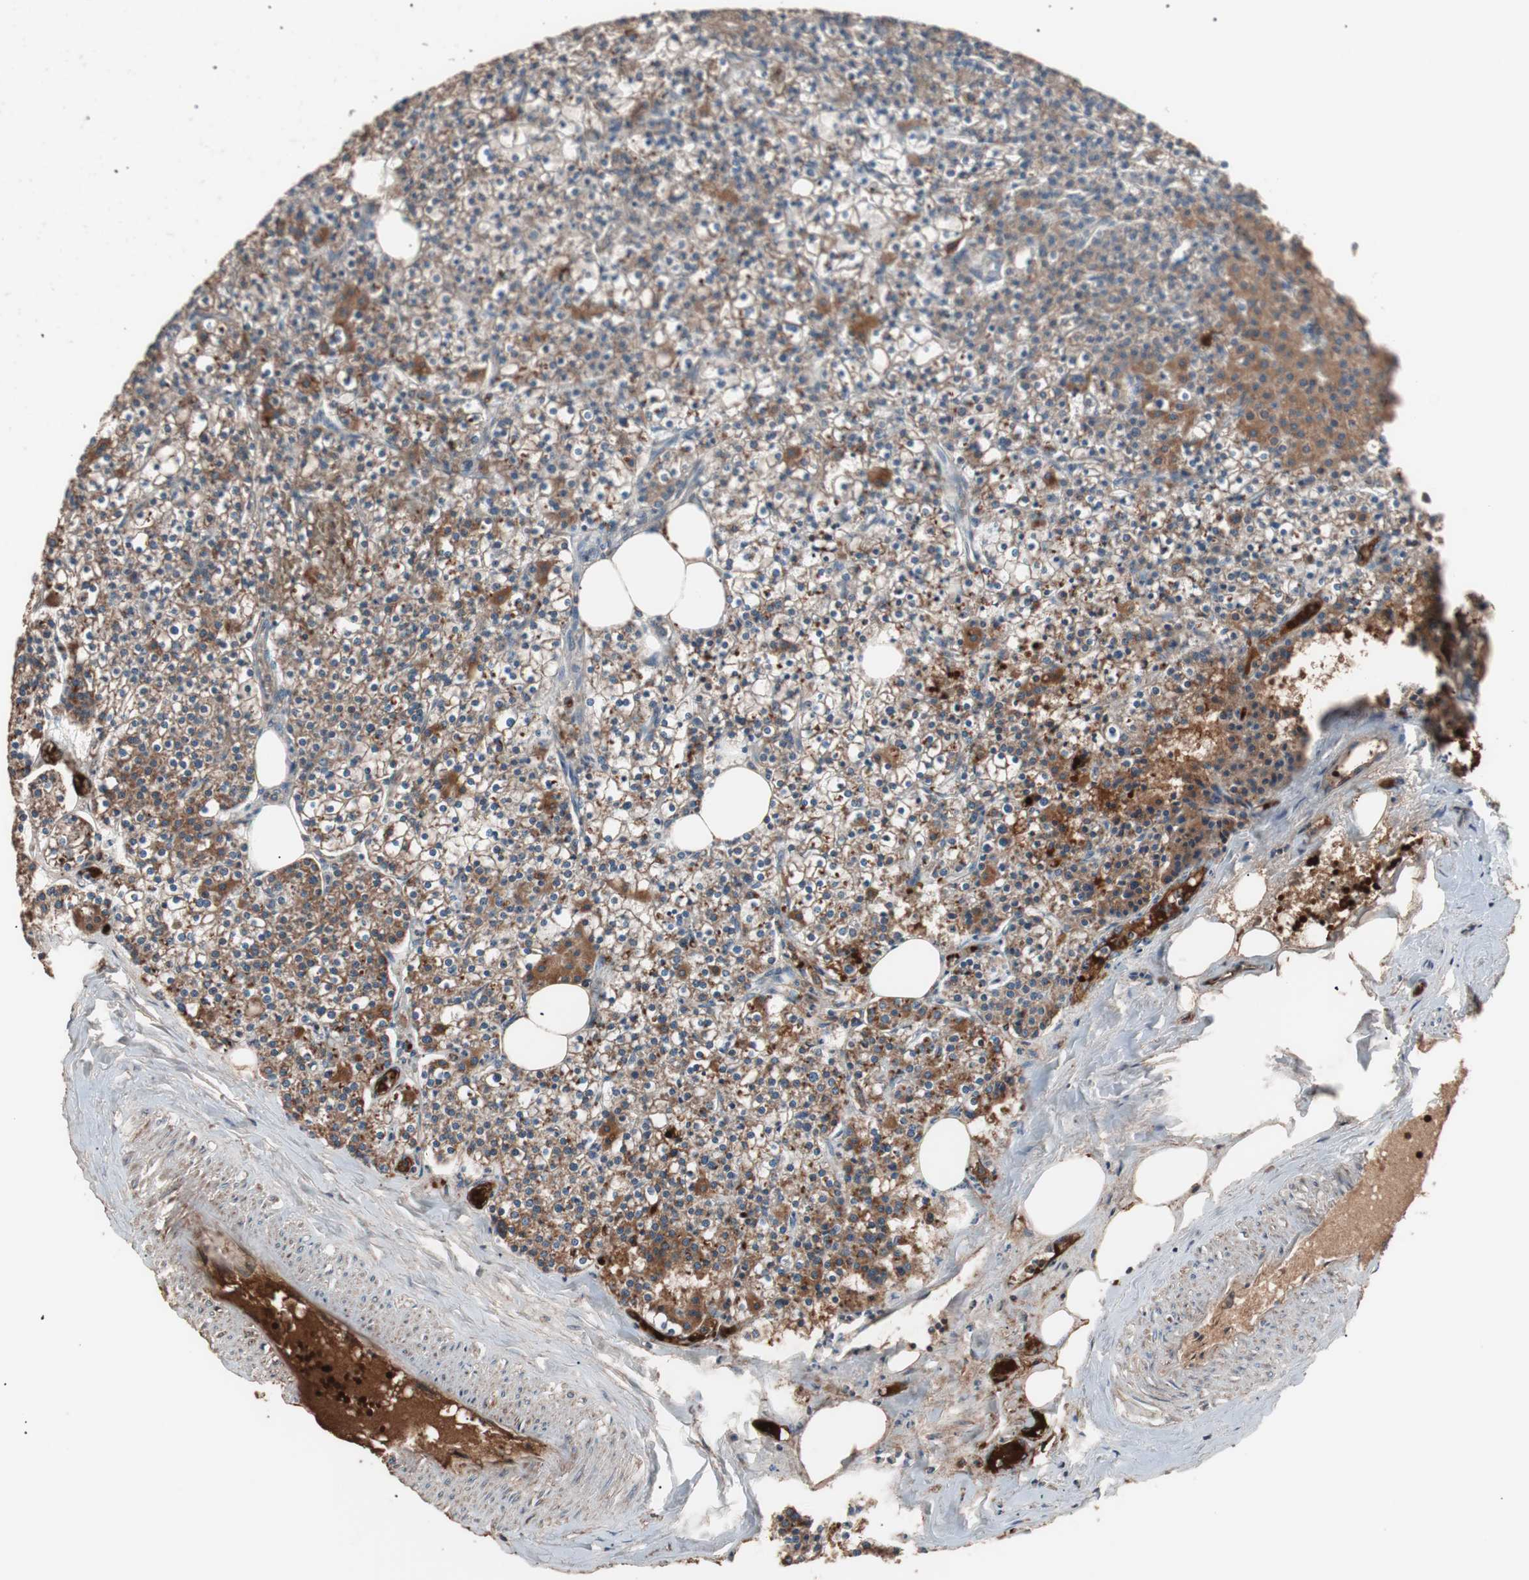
{"staining": {"intensity": "moderate", "quantity": ">75%", "location": "cytoplasmic/membranous"}, "tissue": "parathyroid gland", "cell_type": "Glandular cells", "image_type": "normal", "snomed": [{"axis": "morphology", "description": "Normal tissue, NOS"}, {"axis": "topography", "description": "Parathyroid gland"}], "caption": "This is a photomicrograph of immunohistochemistry staining of normal parathyroid gland, which shows moderate staining in the cytoplasmic/membranous of glandular cells.", "gene": "GLYCTK", "patient": {"sex": "female", "age": 63}}